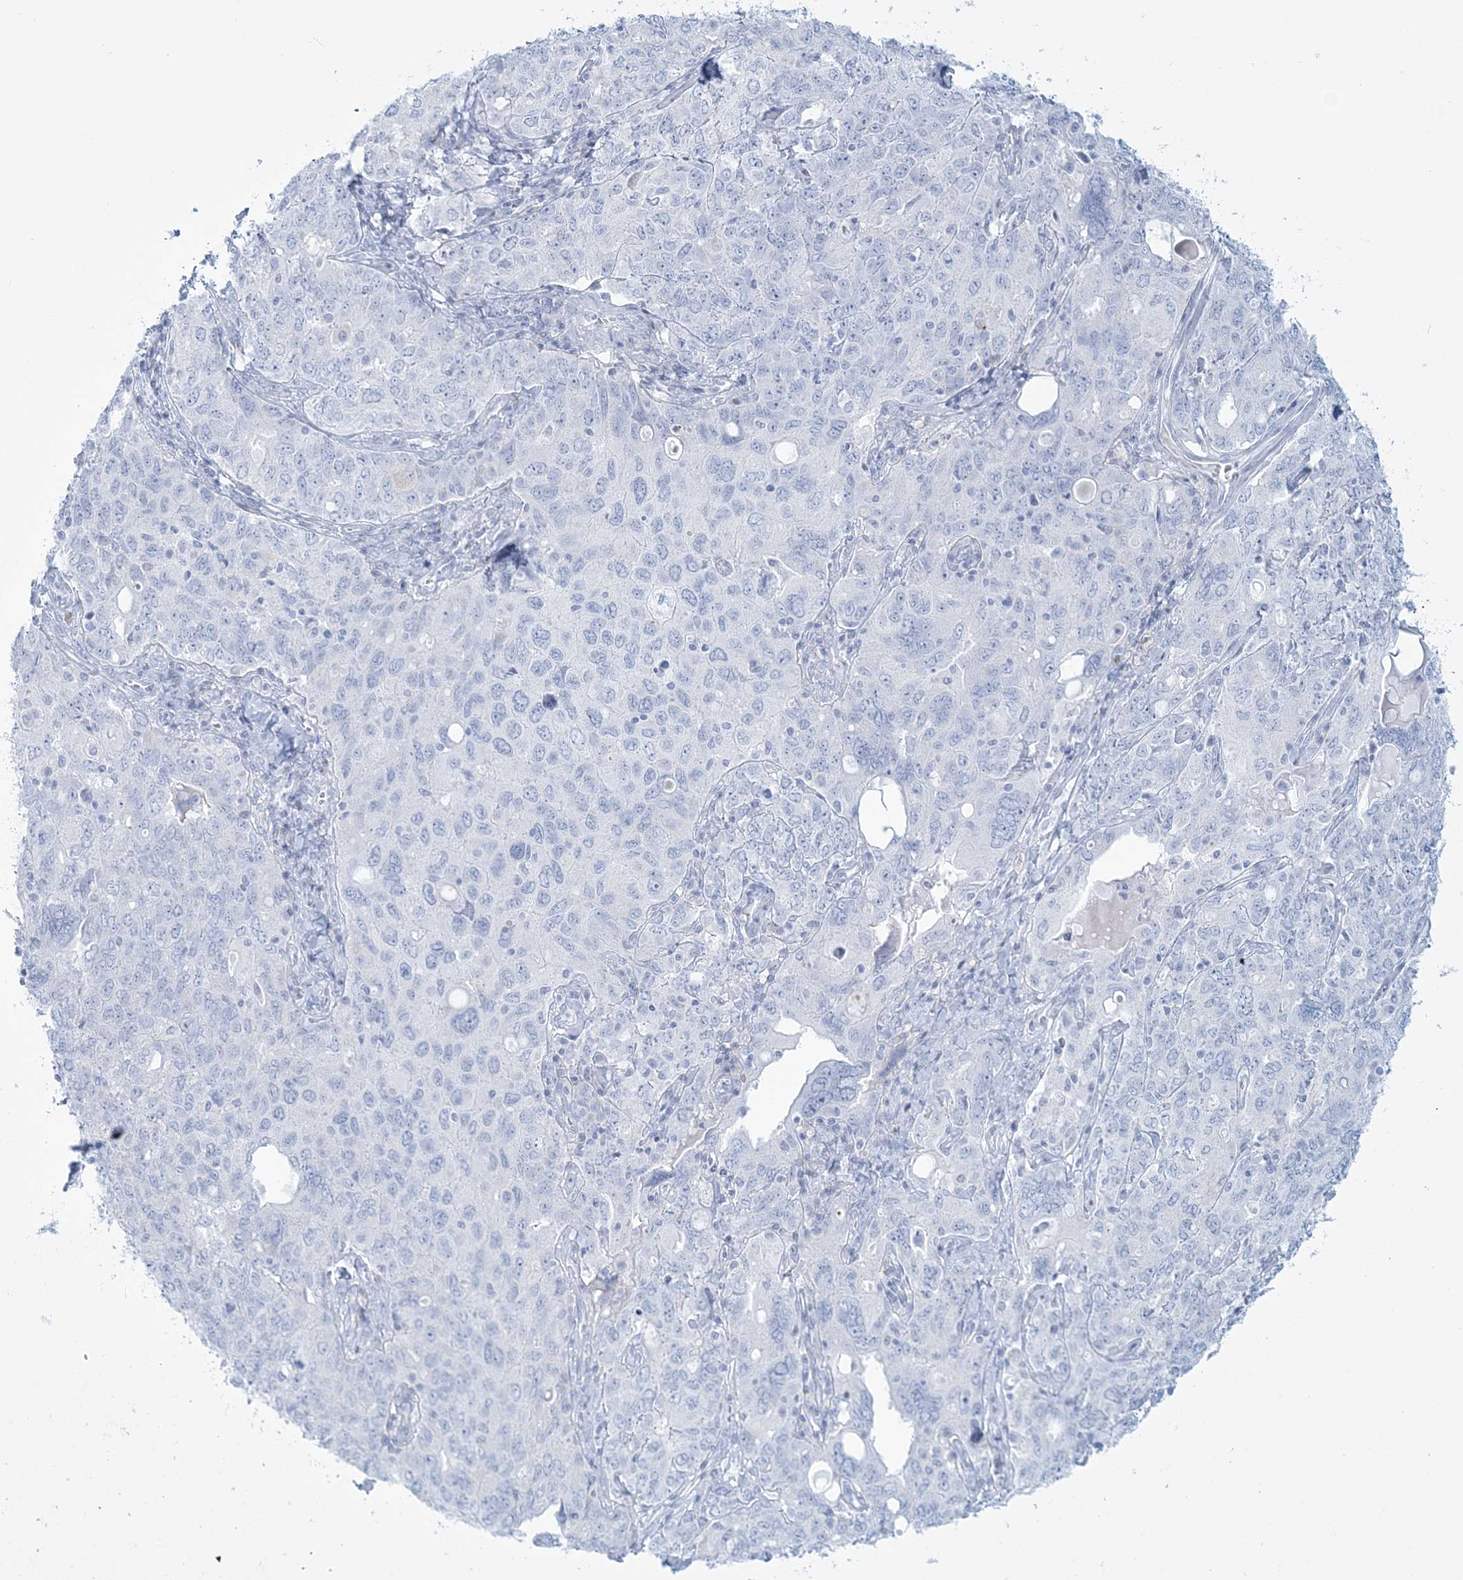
{"staining": {"intensity": "negative", "quantity": "none", "location": "none"}, "tissue": "ovarian cancer", "cell_type": "Tumor cells", "image_type": "cancer", "snomed": [{"axis": "morphology", "description": "Carcinoma, endometroid"}, {"axis": "topography", "description": "Ovary"}], "caption": "DAB (3,3'-diaminobenzidine) immunohistochemical staining of human ovarian cancer exhibits no significant staining in tumor cells. Nuclei are stained in blue.", "gene": "ADGB", "patient": {"sex": "female", "age": 62}}